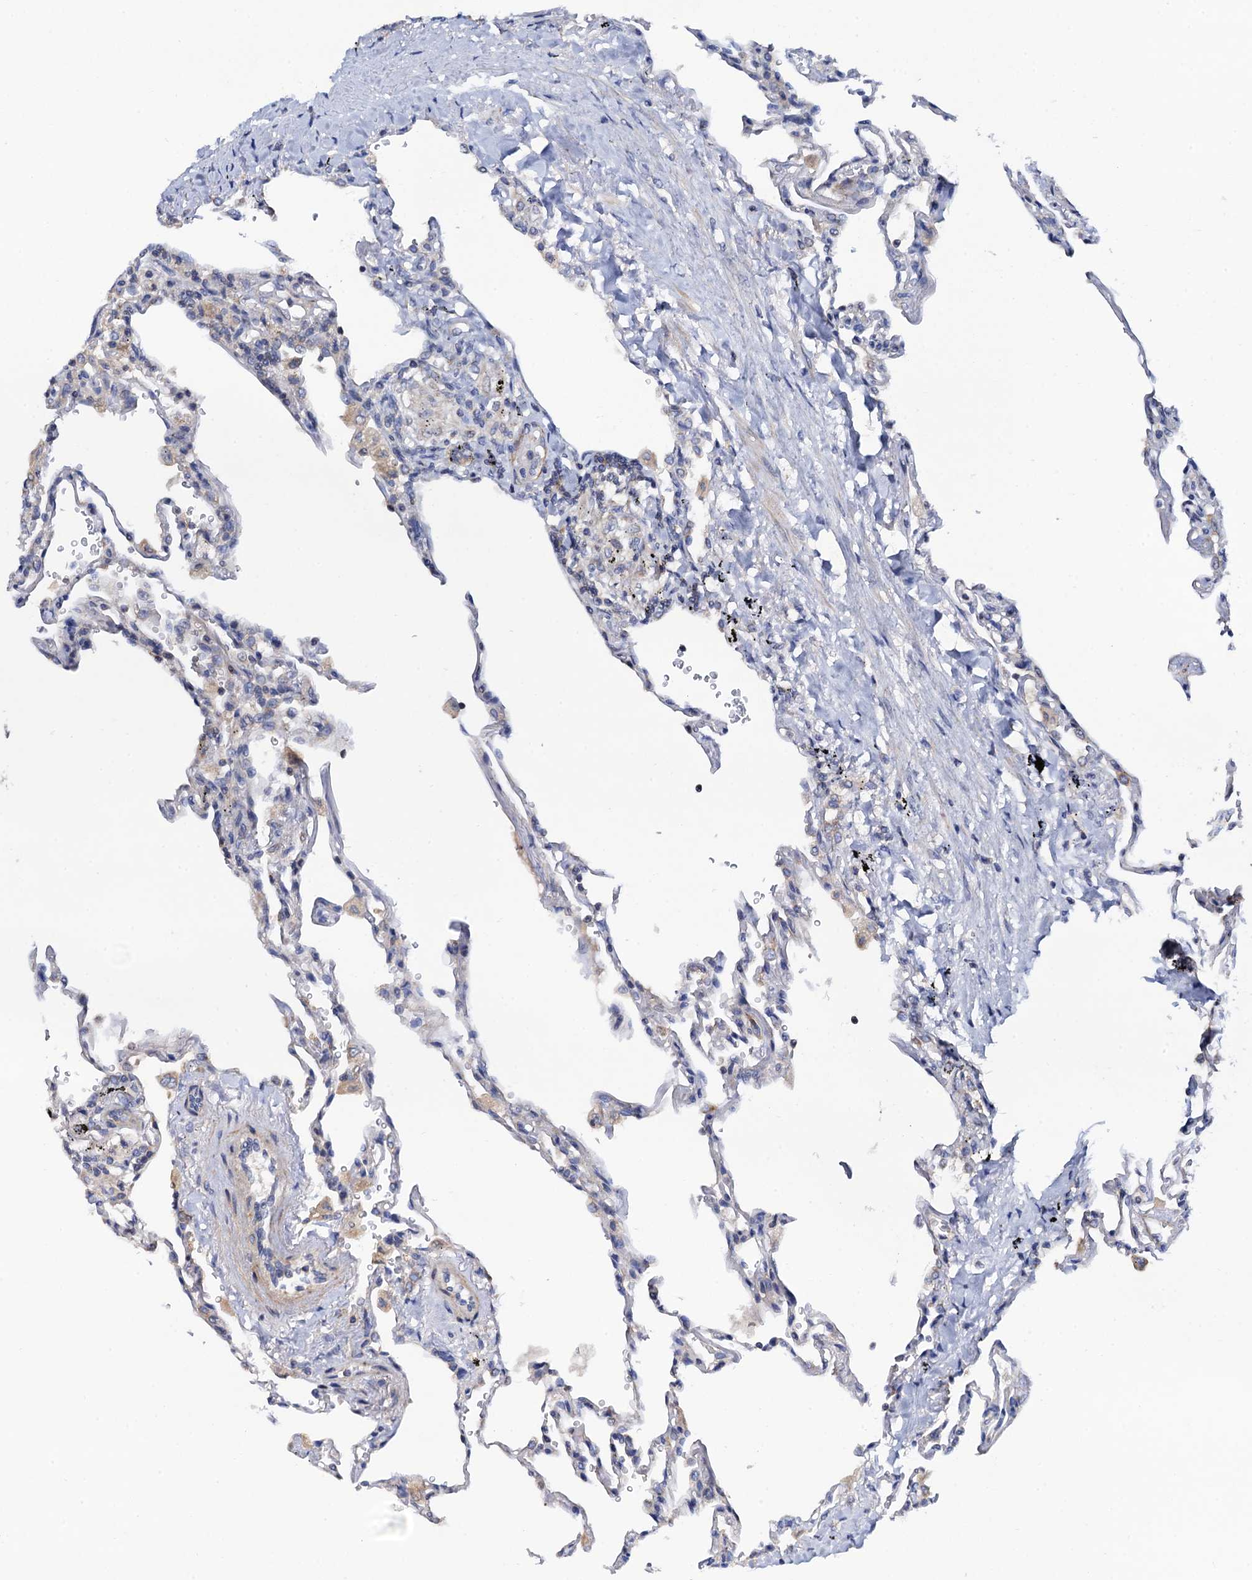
{"staining": {"intensity": "negative", "quantity": "none", "location": "none"}, "tissue": "lung", "cell_type": "Alveolar cells", "image_type": "normal", "snomed": [{"axis": "morphology", "description": "Normal tissue, NOS"}, {"axis": "topography", "description": "Lung"}], "caption": "Lung stained for a protein using immunohistochemistry displays no expression alveolar cells.", "gene": "MRPL48", "patient": {"sex": "male", "age": 59}}